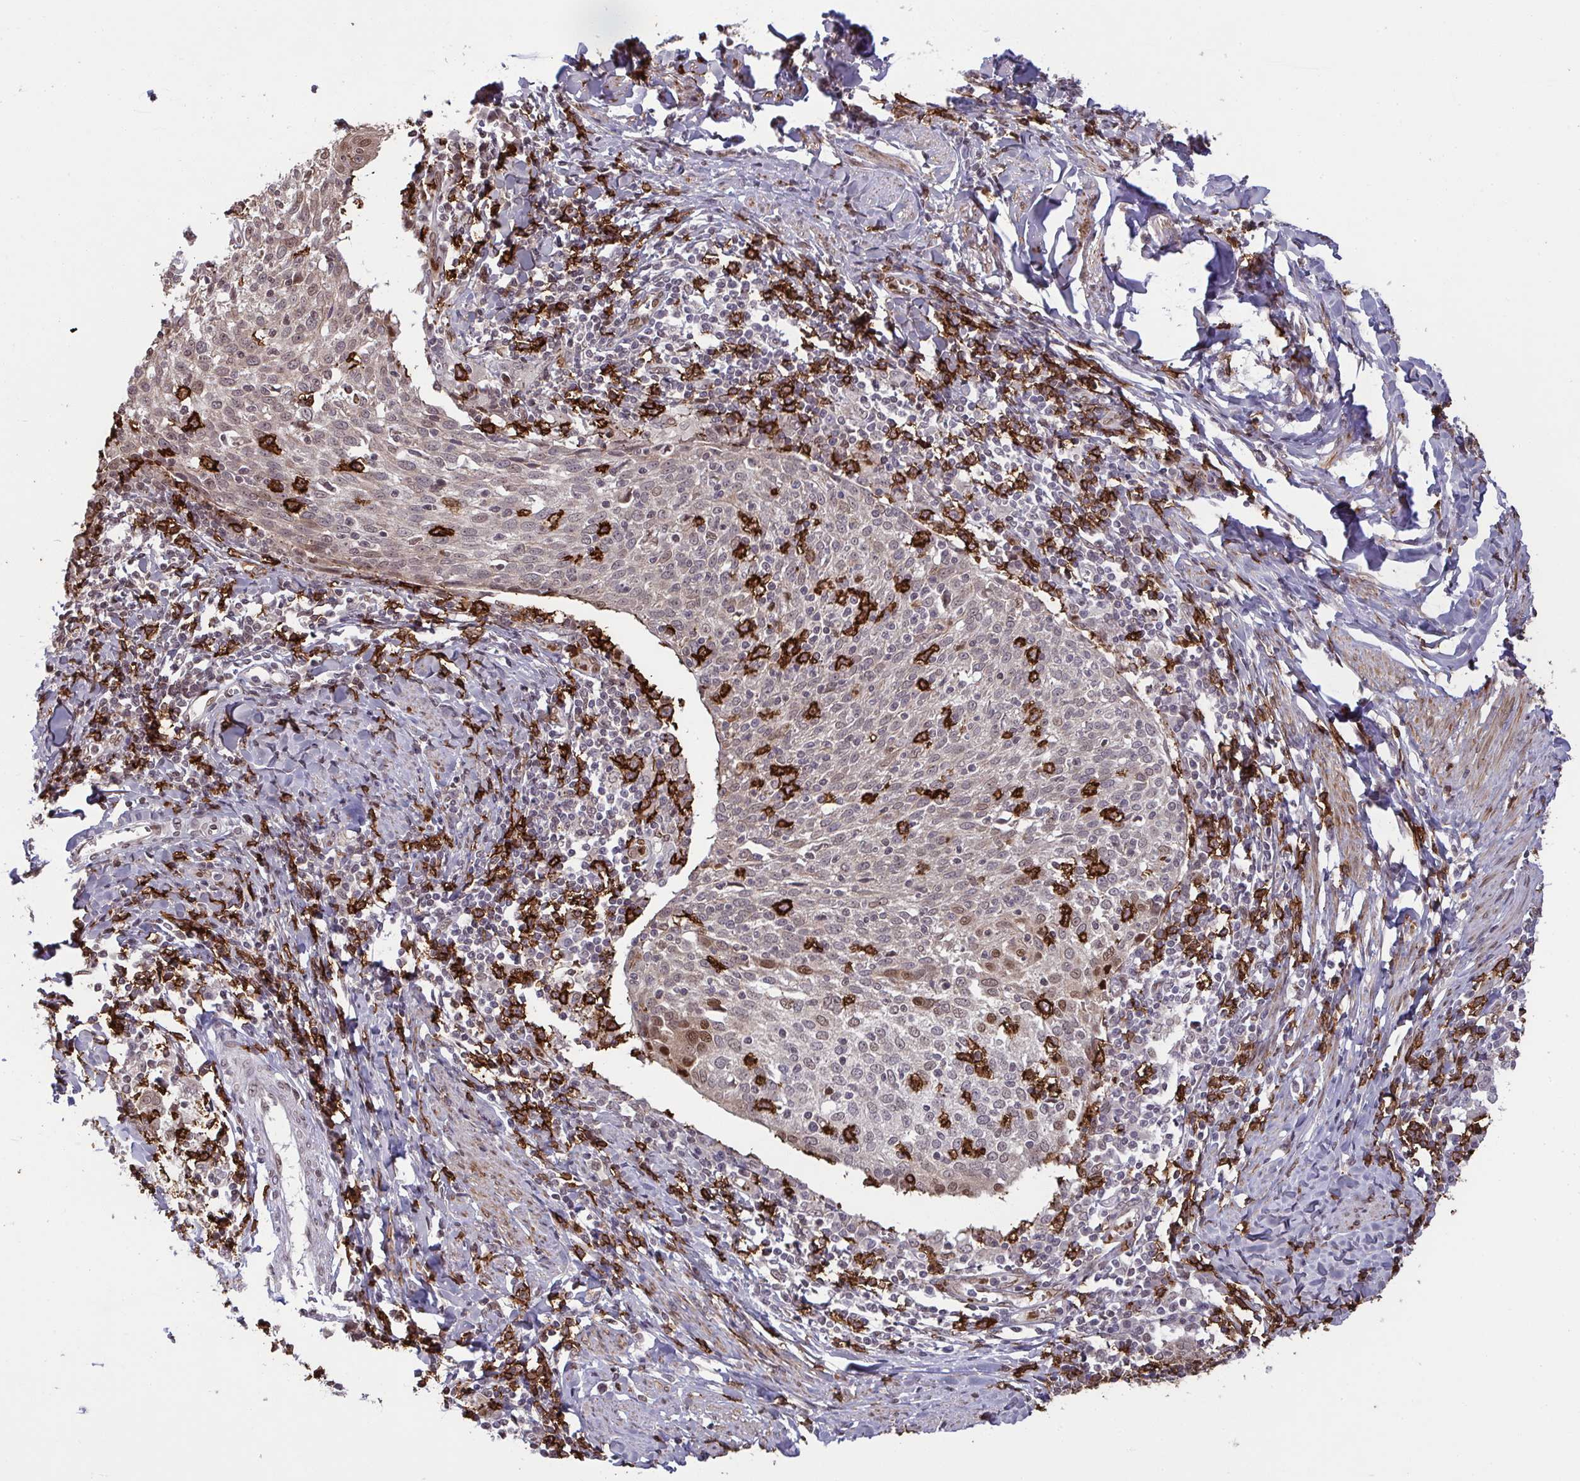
{"staining": {"intensity": "weak", "quantity": "<25%", "location": "nuclear"}, "tissue": "cervical cancer", "cell_type": "Tumor cells", "image_type": "cancer", "snomed": [{"axis": "morphology", "description": "Squamous cell carcinoma, NOS"}, {"axis": "topography", "description": "Cervix"}], "caption": "Cervical squamous cell carcinoma stained for a protein using immunohistochemistry demonstrates no positivity tumor cells.", "gene": "UXT", "patient": {"sex": "female", "age": 52}}